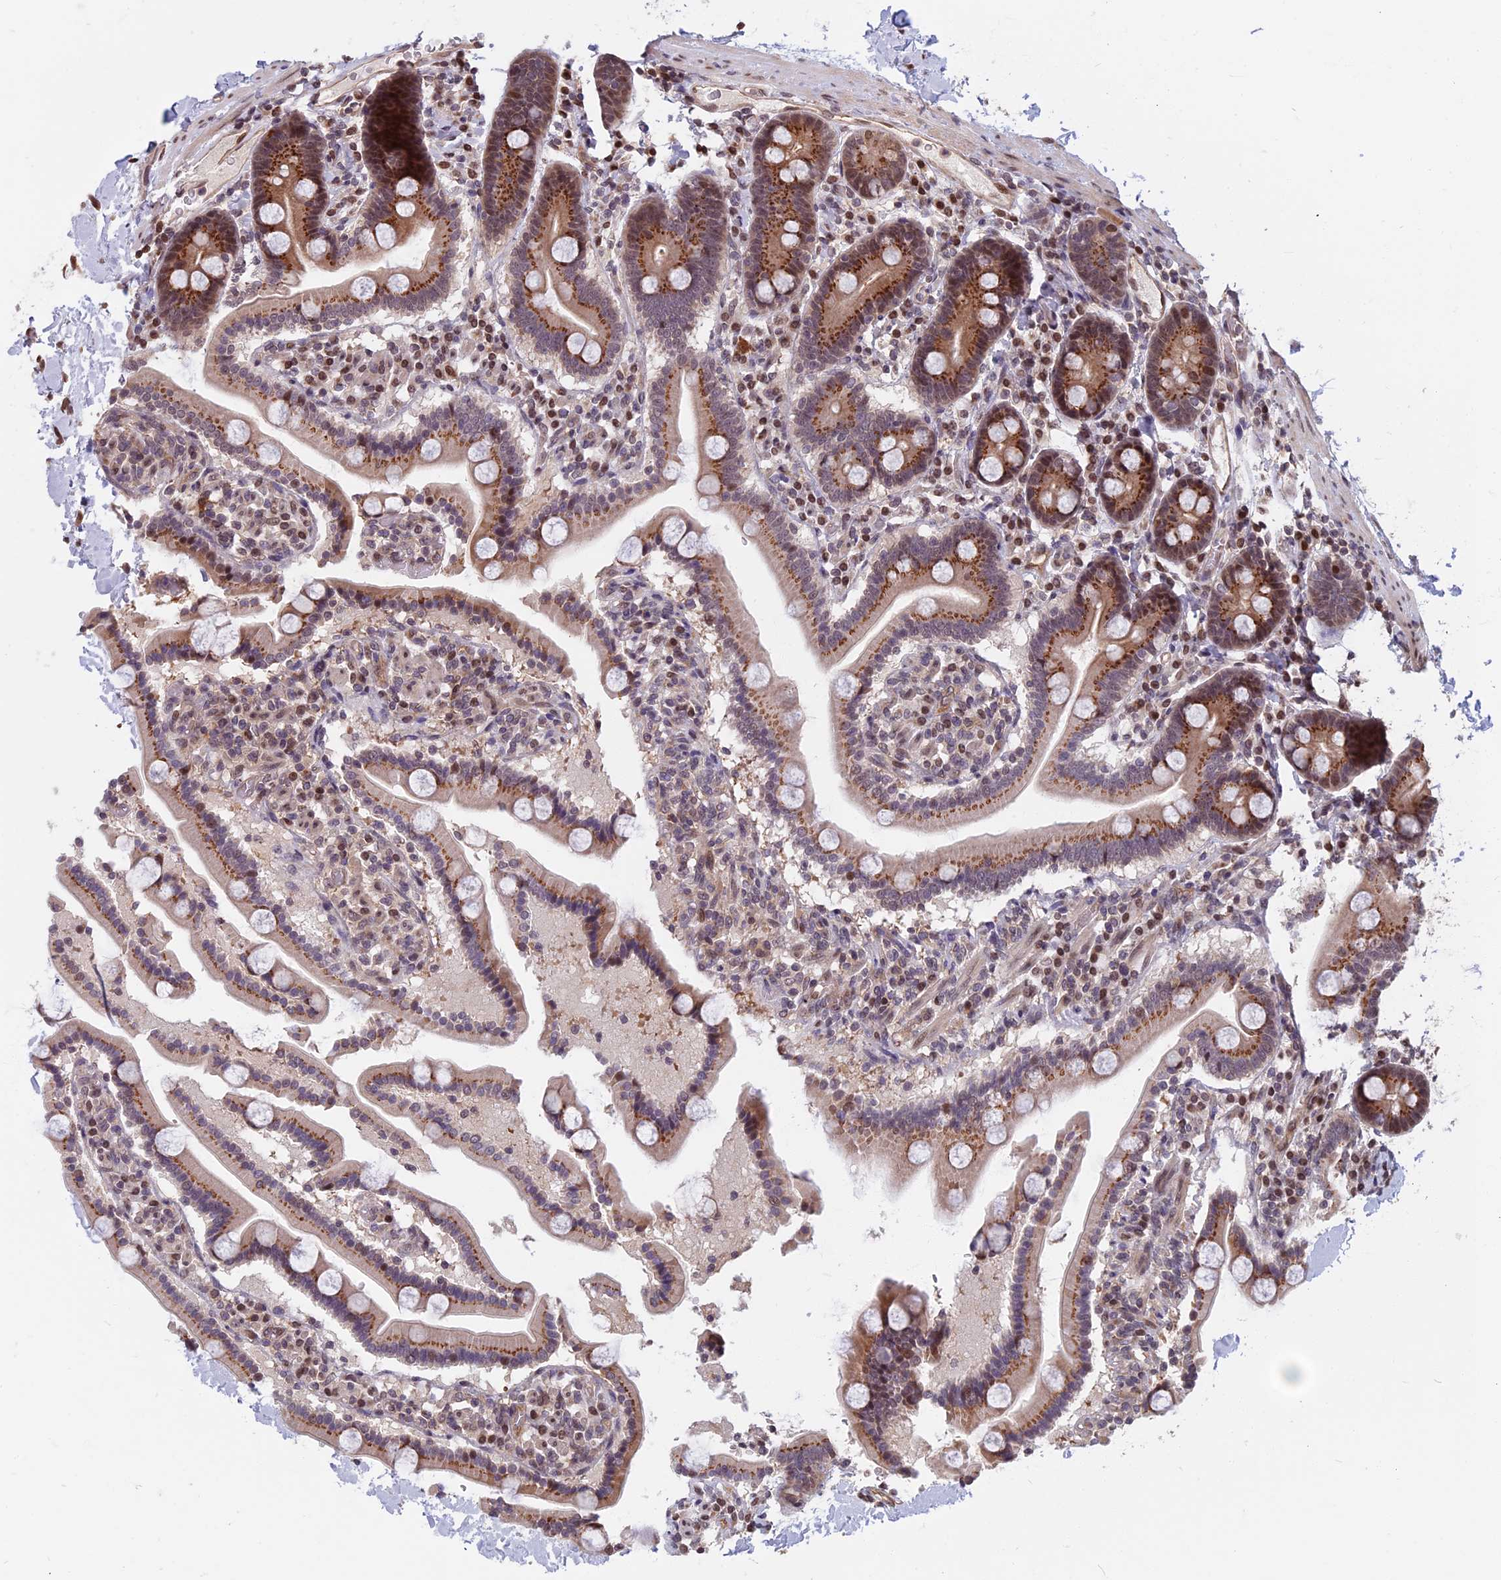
{"staining": {"intensity": "moderate", "quantity": ">75%", "location": "cytoplasmic/membranous,nuclear"}, "tissue": "duodenum", "cell_type": "Glandular cells", "image_type": "normal", "snomed": [{"axis": "morphology", "description": "Normal tissue, NOS"}, {"axis": "topography", "description": "Duodenum"}], "caption": "IHC histopathology image of benign duodenum: human duodenum stained using immunohistochemistry displays medium levels of moderate protein expression localized specifically in the cytoplasmic/membranous,nuclear of glandular cells, appearing as a cytoplasmic/membranous,nuclear brown color.", "gene": "CCDC113", "patient": {"sex": "male", "age": 55}}